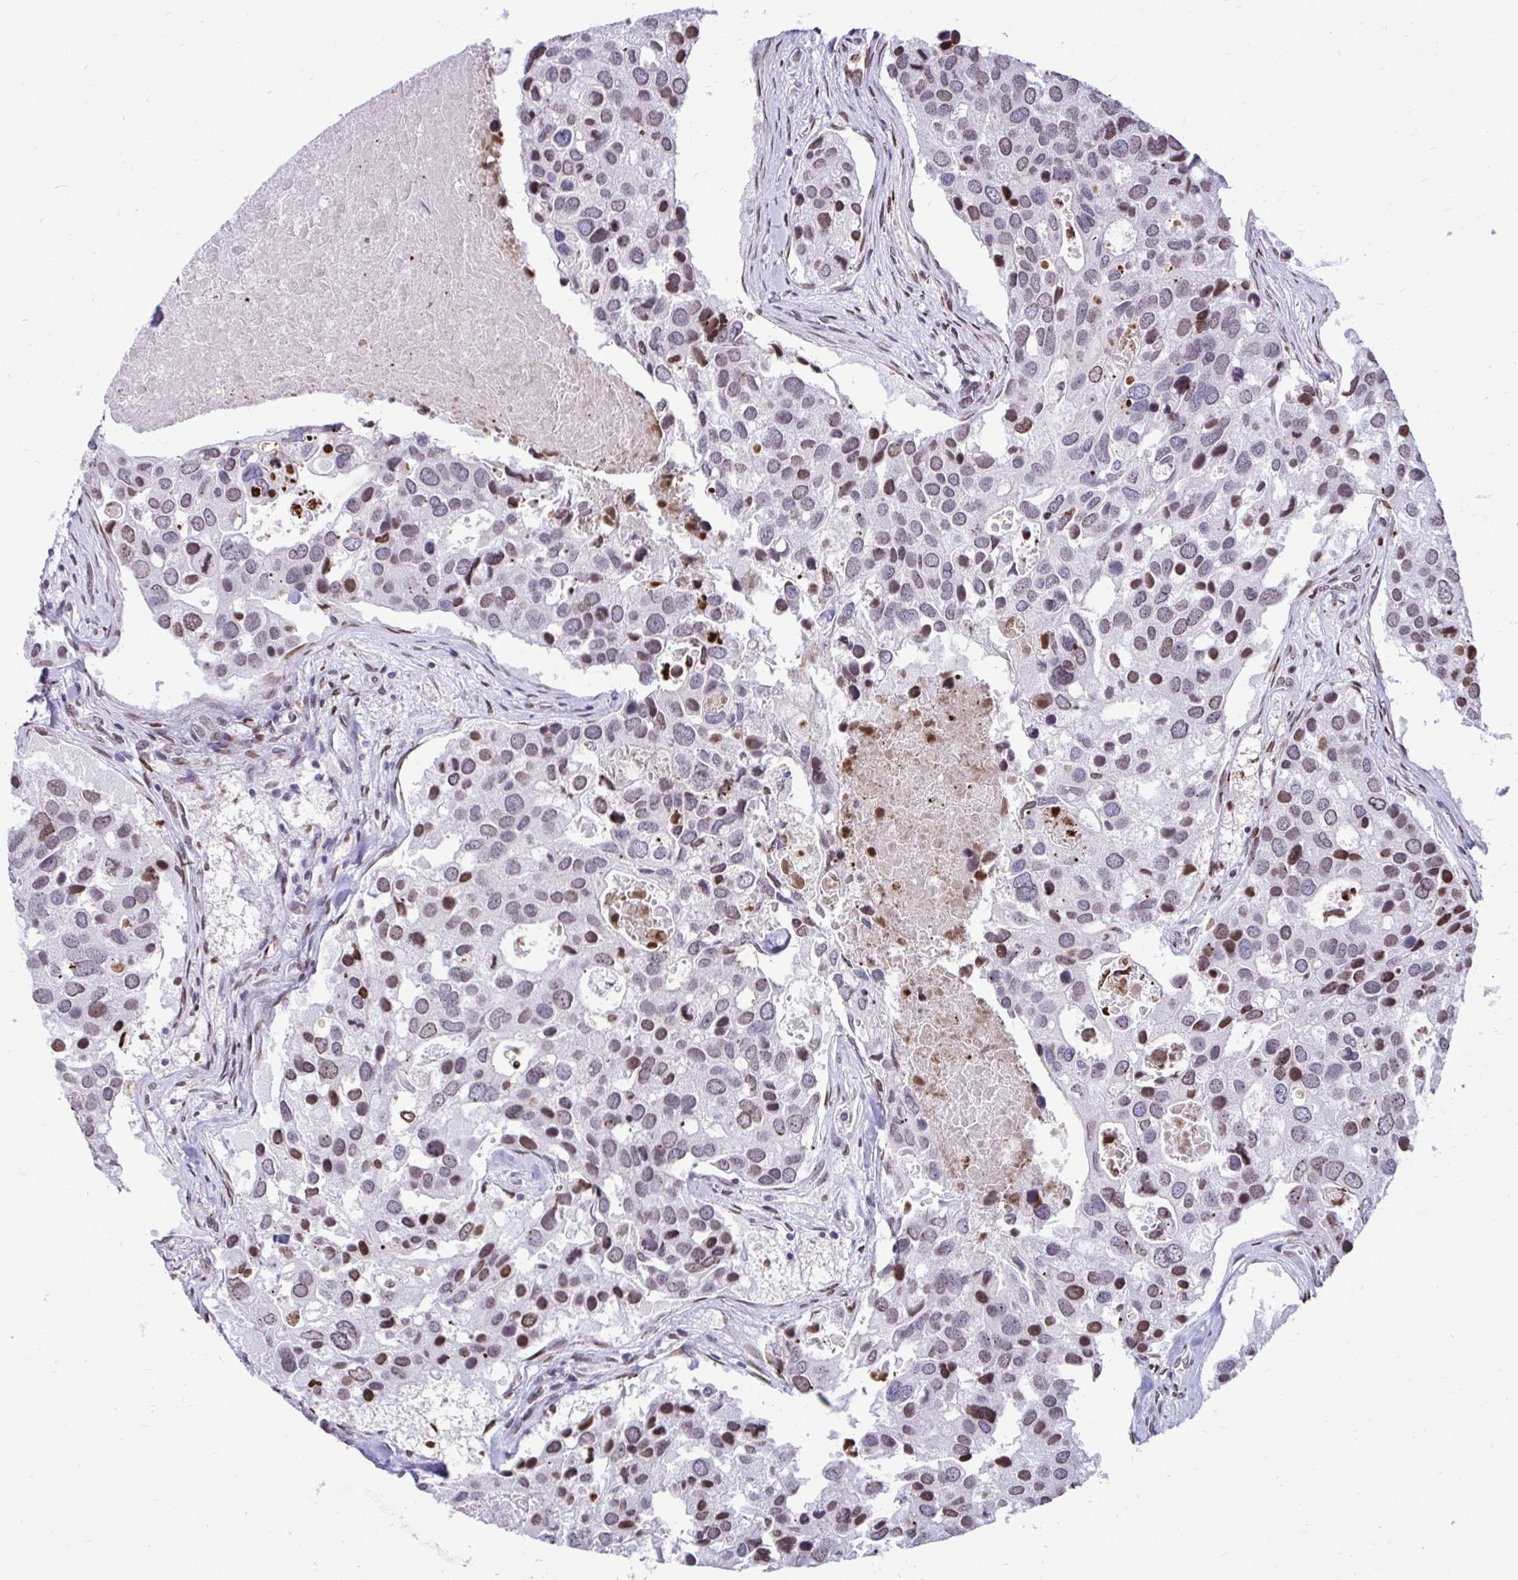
{"staining": {"intensity": "moderate", "quantity": "25%-75%", "location": "cytoplasmic/membranous,nuclear"}, "tissue": "breast cancer", "cell_type": "Tumor cells", "image_type": "cancer", "snomed": [{"axis": "morphology", "description": "Duct carcinoma"}, {"axis": "topography", "description": "Breast"}], "caption": "IHC photomicrograph of neoplastic tissue: human invasive ductal carcinoma (breast) stained using IHC reveals medium levels of moderate protein expression localized specifically in the cytoplasmic/membranous and nuclear of tumor cells, appearing as a cytoplasmic/membranous and nuclear brown color.", "gene": "BANF1", "patient": {"sex": "female", "age": 83}}